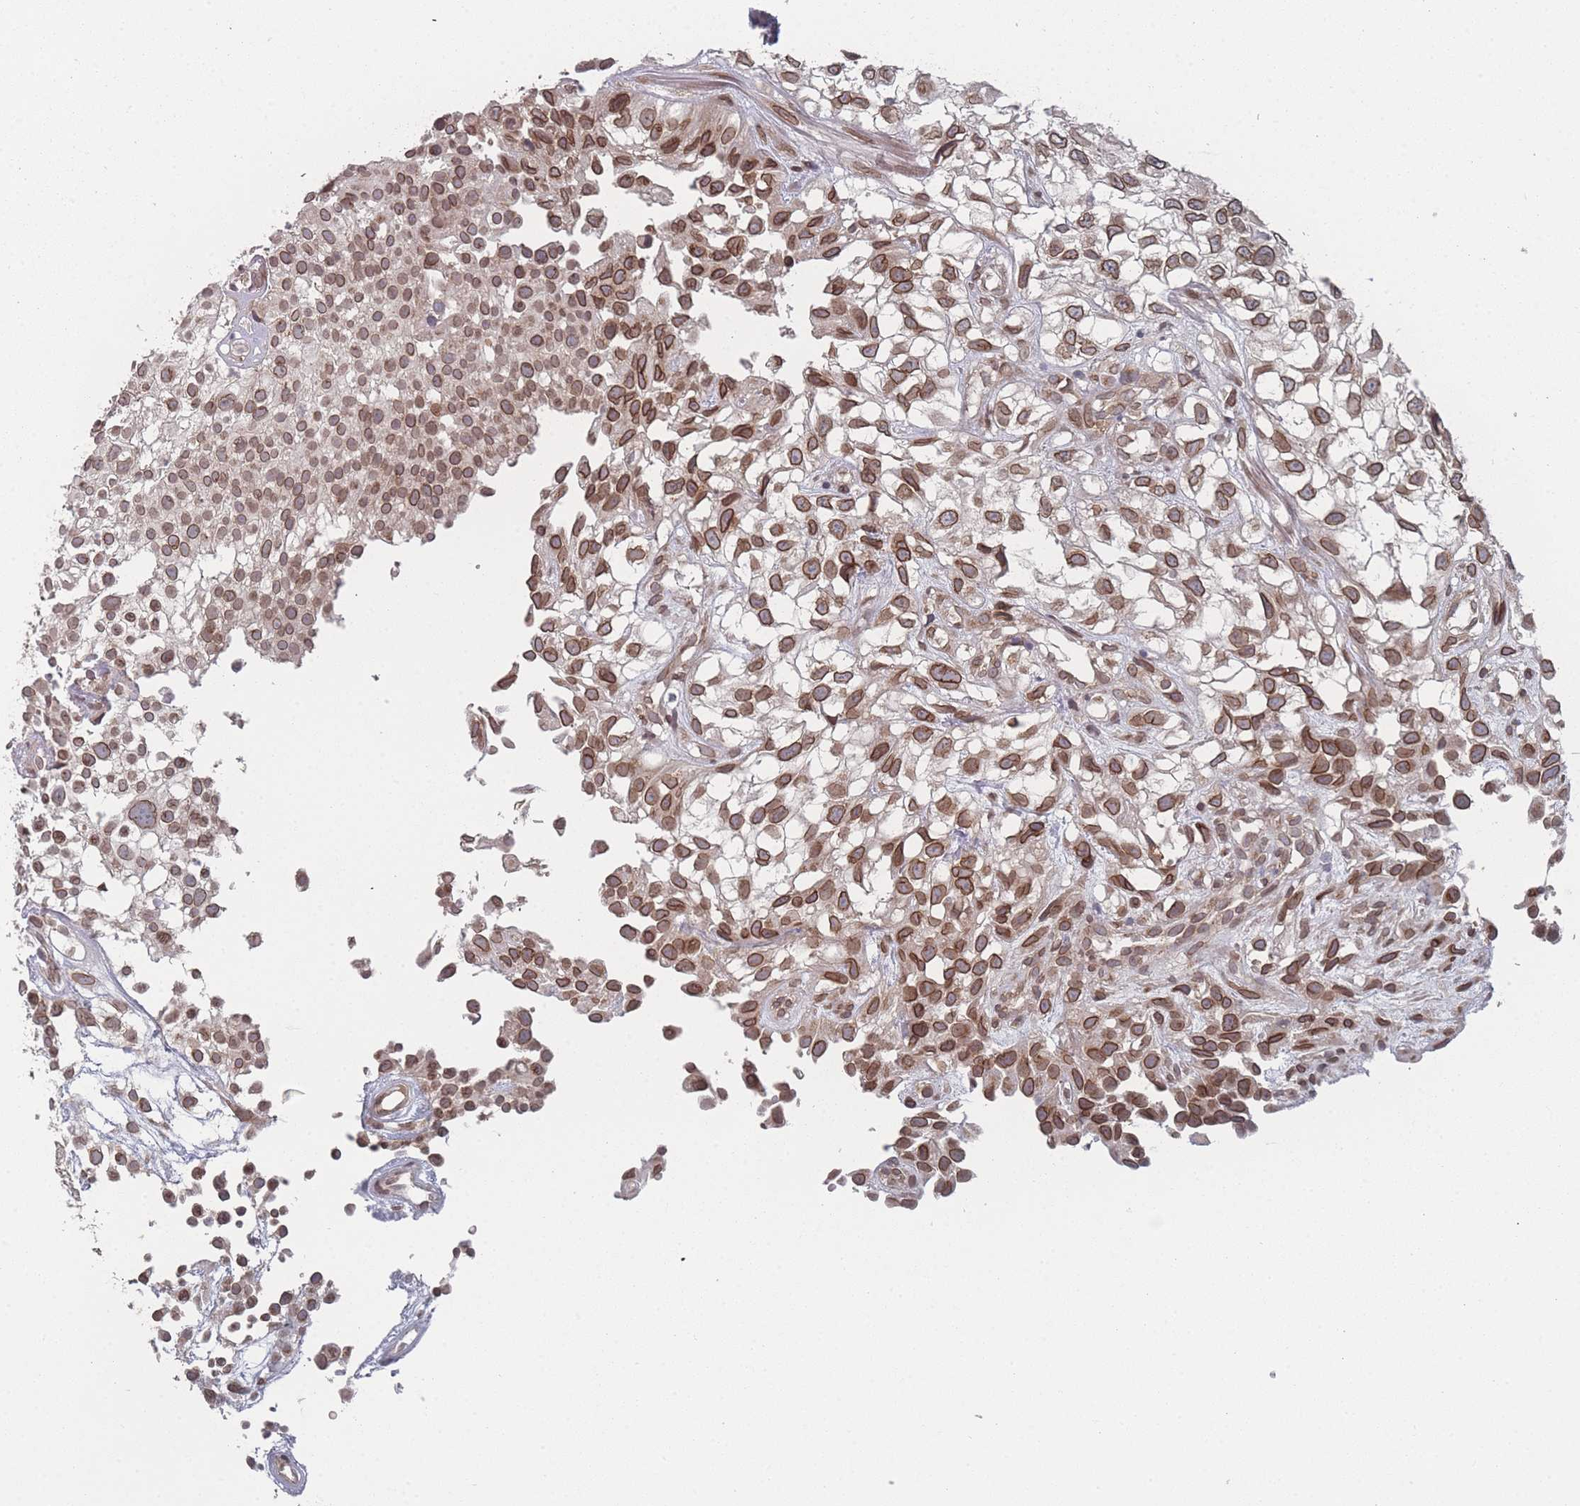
{"staining": {"intensity": "strong", "quantity": ">75%", "location": "cytoplasmic/membranous,nuclear"}, "tissue": "urothelial cancer", "cell_type": "Tumor cells", "image_type": "cancer", "snomed": [{"axis": "morphology", "description": "Urothelial carcinoma, High grade"}, {"axis": "topography", "description": "Urinary bladder"}], "caption": "A brown stain shows strong cytoplasmic/membranous and nuclear positivity of a protein in human high-grade urothelial carcinoma tumor cells.", "gene": "TBC1D25", "patient": {"sex": "male", "age": 56}}